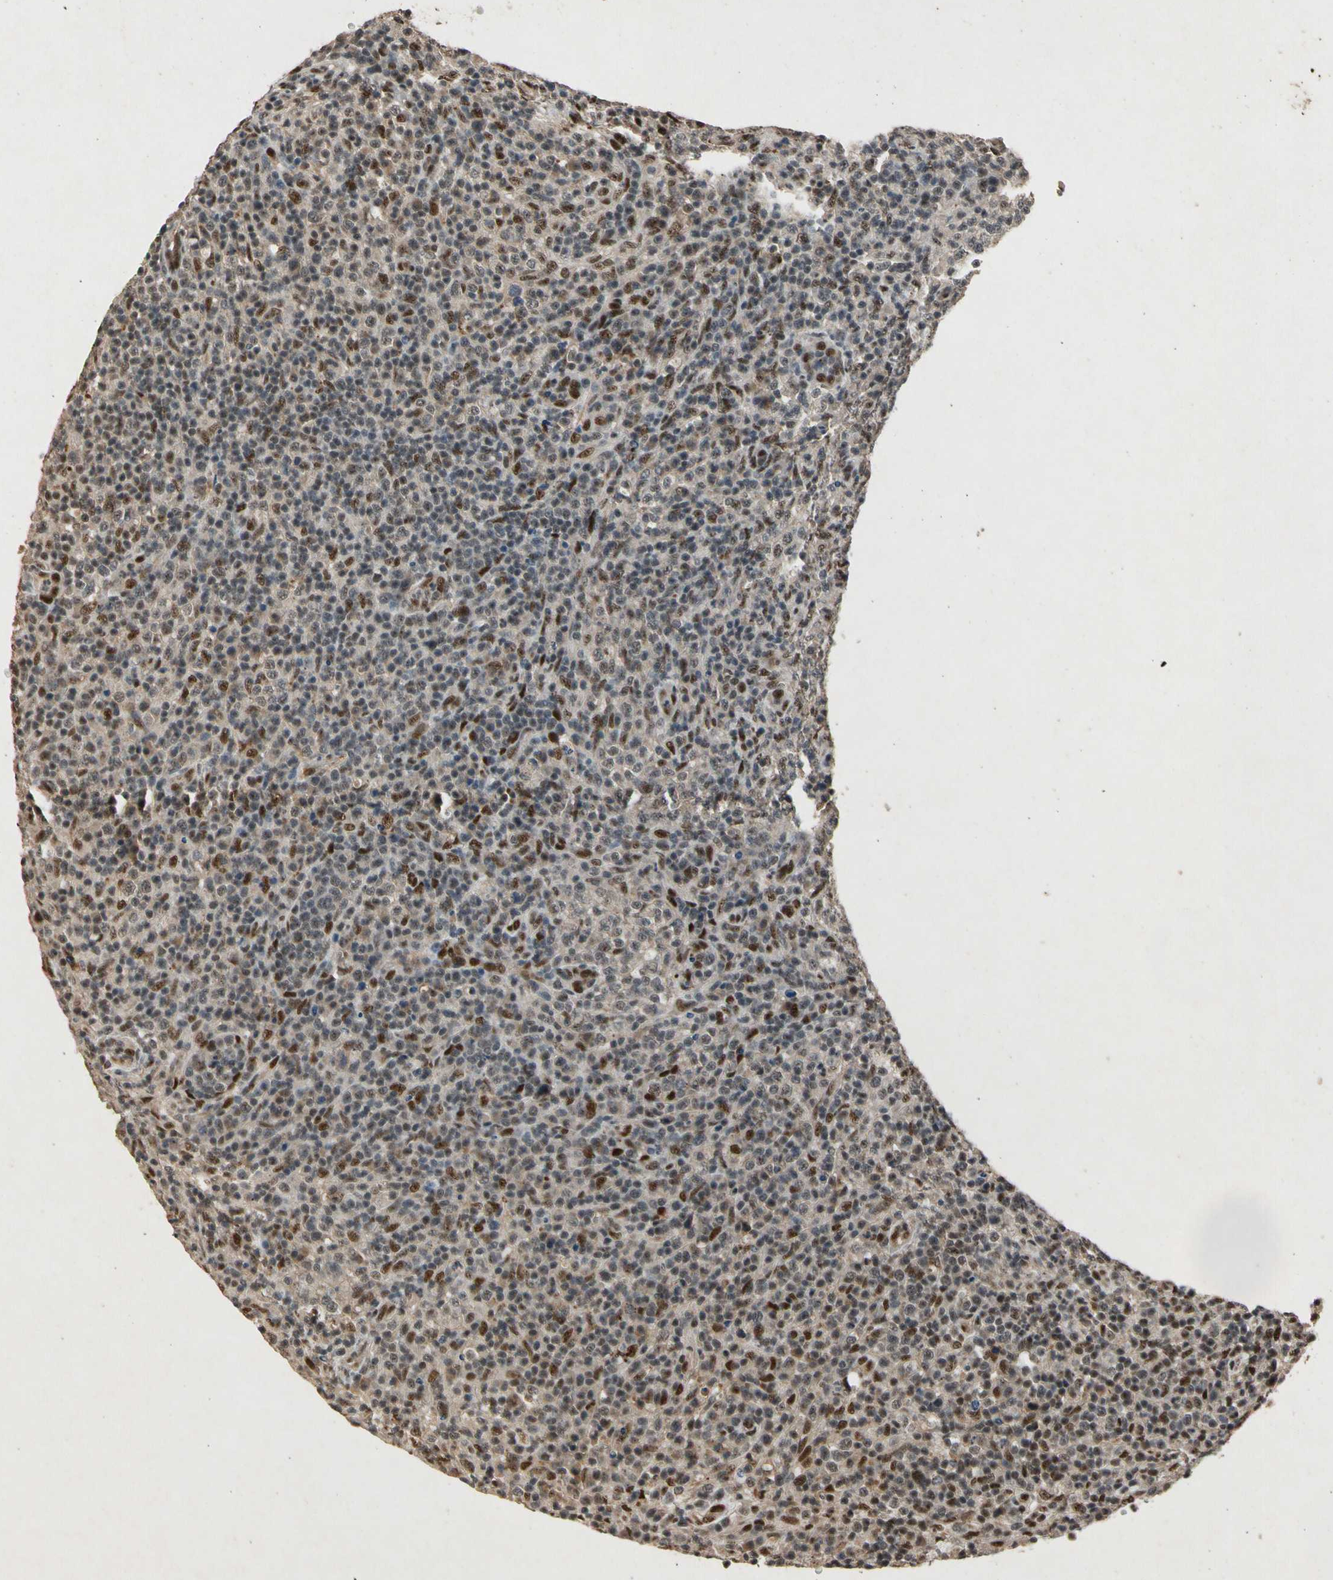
{"staining": {"intensity": "strong", "quantity": "25%-75%", "location": "cytoplasmic/membranous,nuclear"}, "tissue": "lymphoma", "cell_type": "Tumor cells", "image_type": "cancer", "snomed": [{"axis": "morphology", "description": "Malignant lymphoma, non-Hodgkin's type, High grade"}, {"axis": "topography", "description": "Lymph node"}], "caption": "Tumor cells show strong cytoplasmic/membranous and nuclear staining in approximately 25%-75% of cells in malignant lymphoma, non-Hodgkin's type (high-grade).", "gene": "PML", "patient": {"sex": "female", "age": 76}}